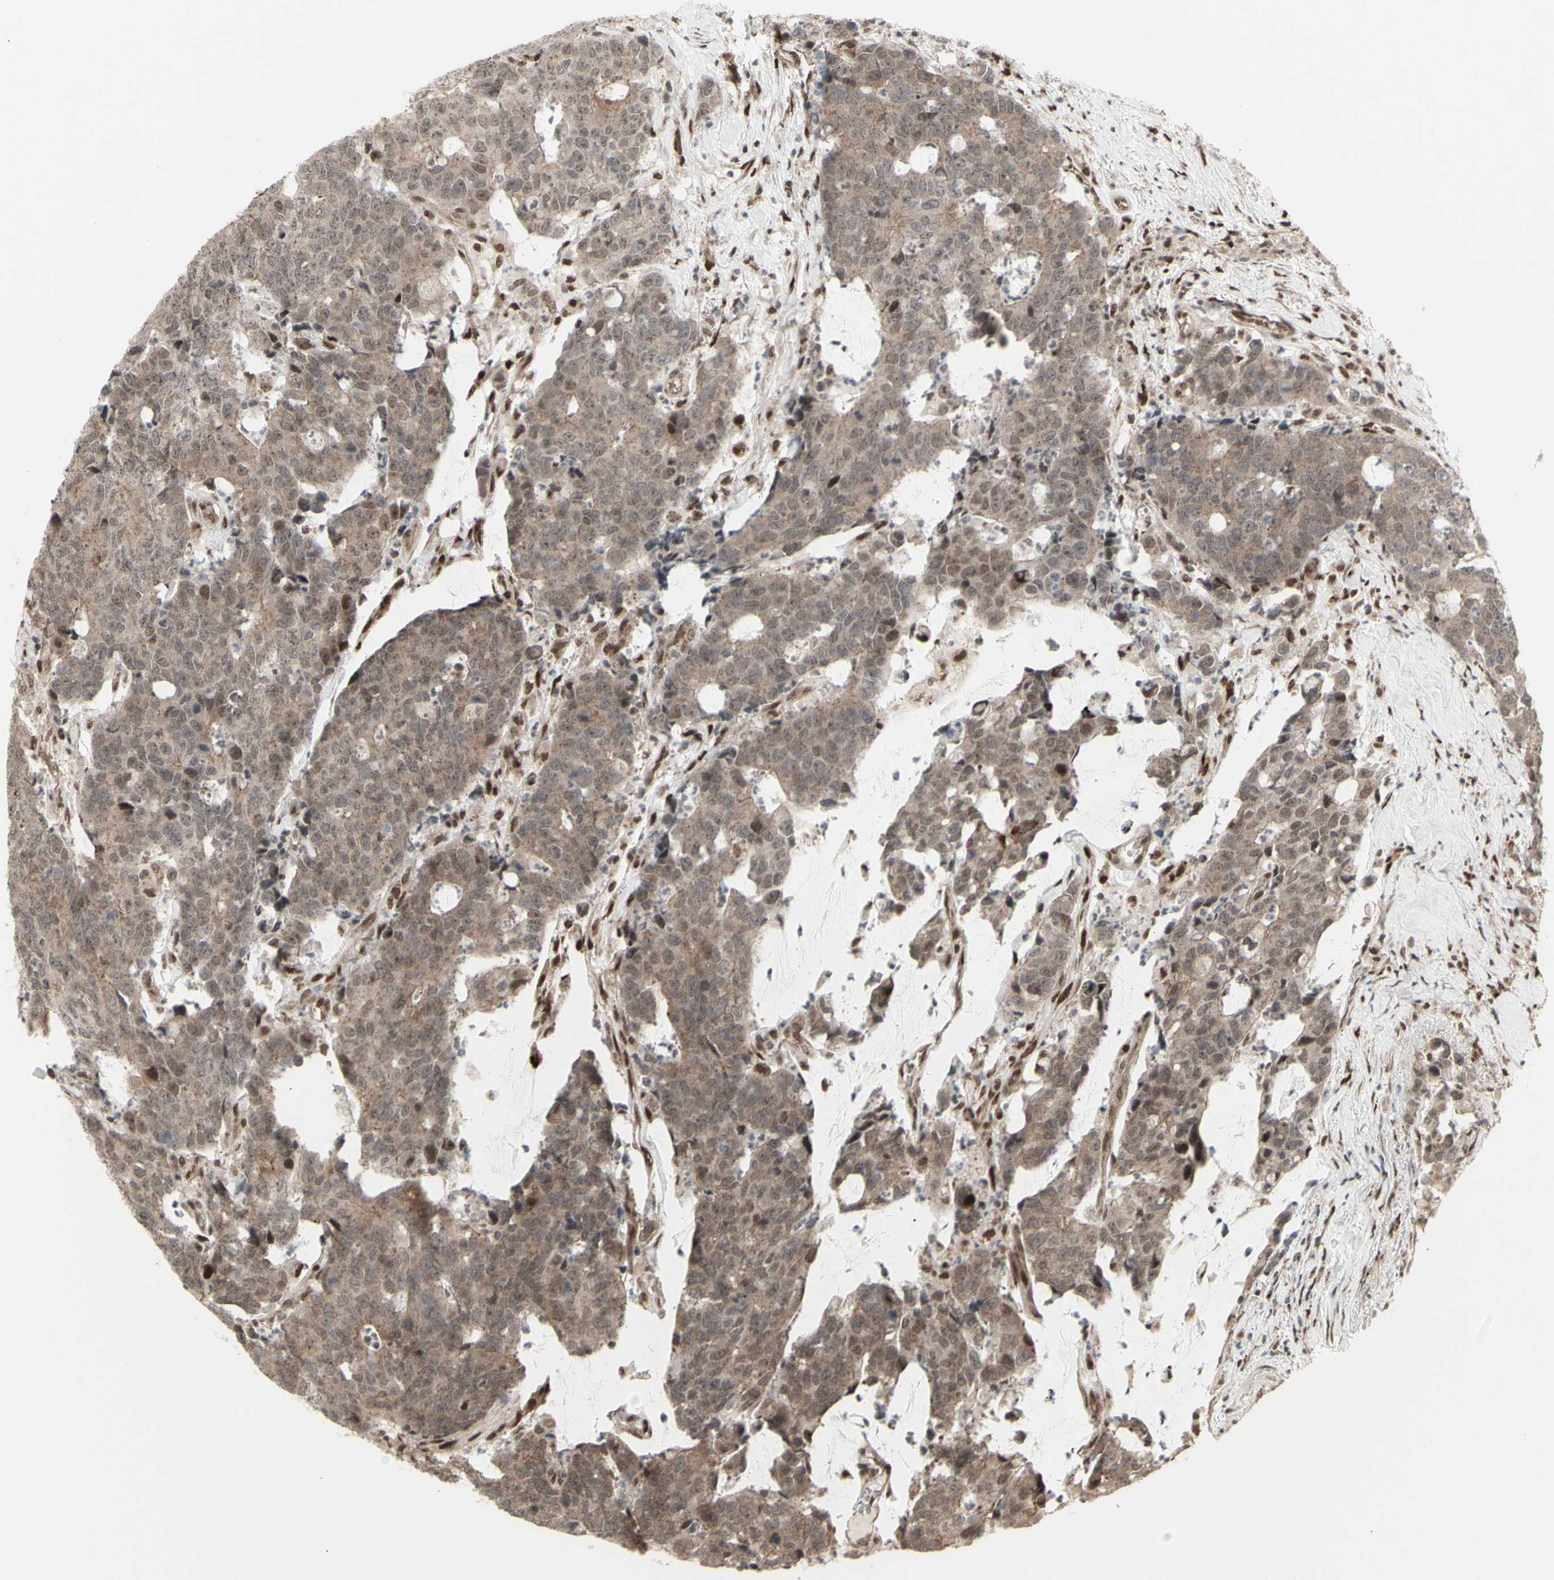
{"staining": {"intensity": "weak", "quantity": ">75%", "location": "cytoplasmic/membranous,nuclear"}, "tissue": "colorectal cancer", "cell_type": "Tumor cells", "image_type": "cancer", "snomed": [{"axis": "morphology", "description": "Adenocarcinoma, NOS"}, {"axis": "topography", "description": "Colon"}], "caption": "Weak cytoplasmic/membranous and nuclear protein positivity is present in approximately >75% of tumor cells in adenocarcinoma (colorectal).", "gene": "CBX1", "patient": {"sex": "female", "age": 86}}